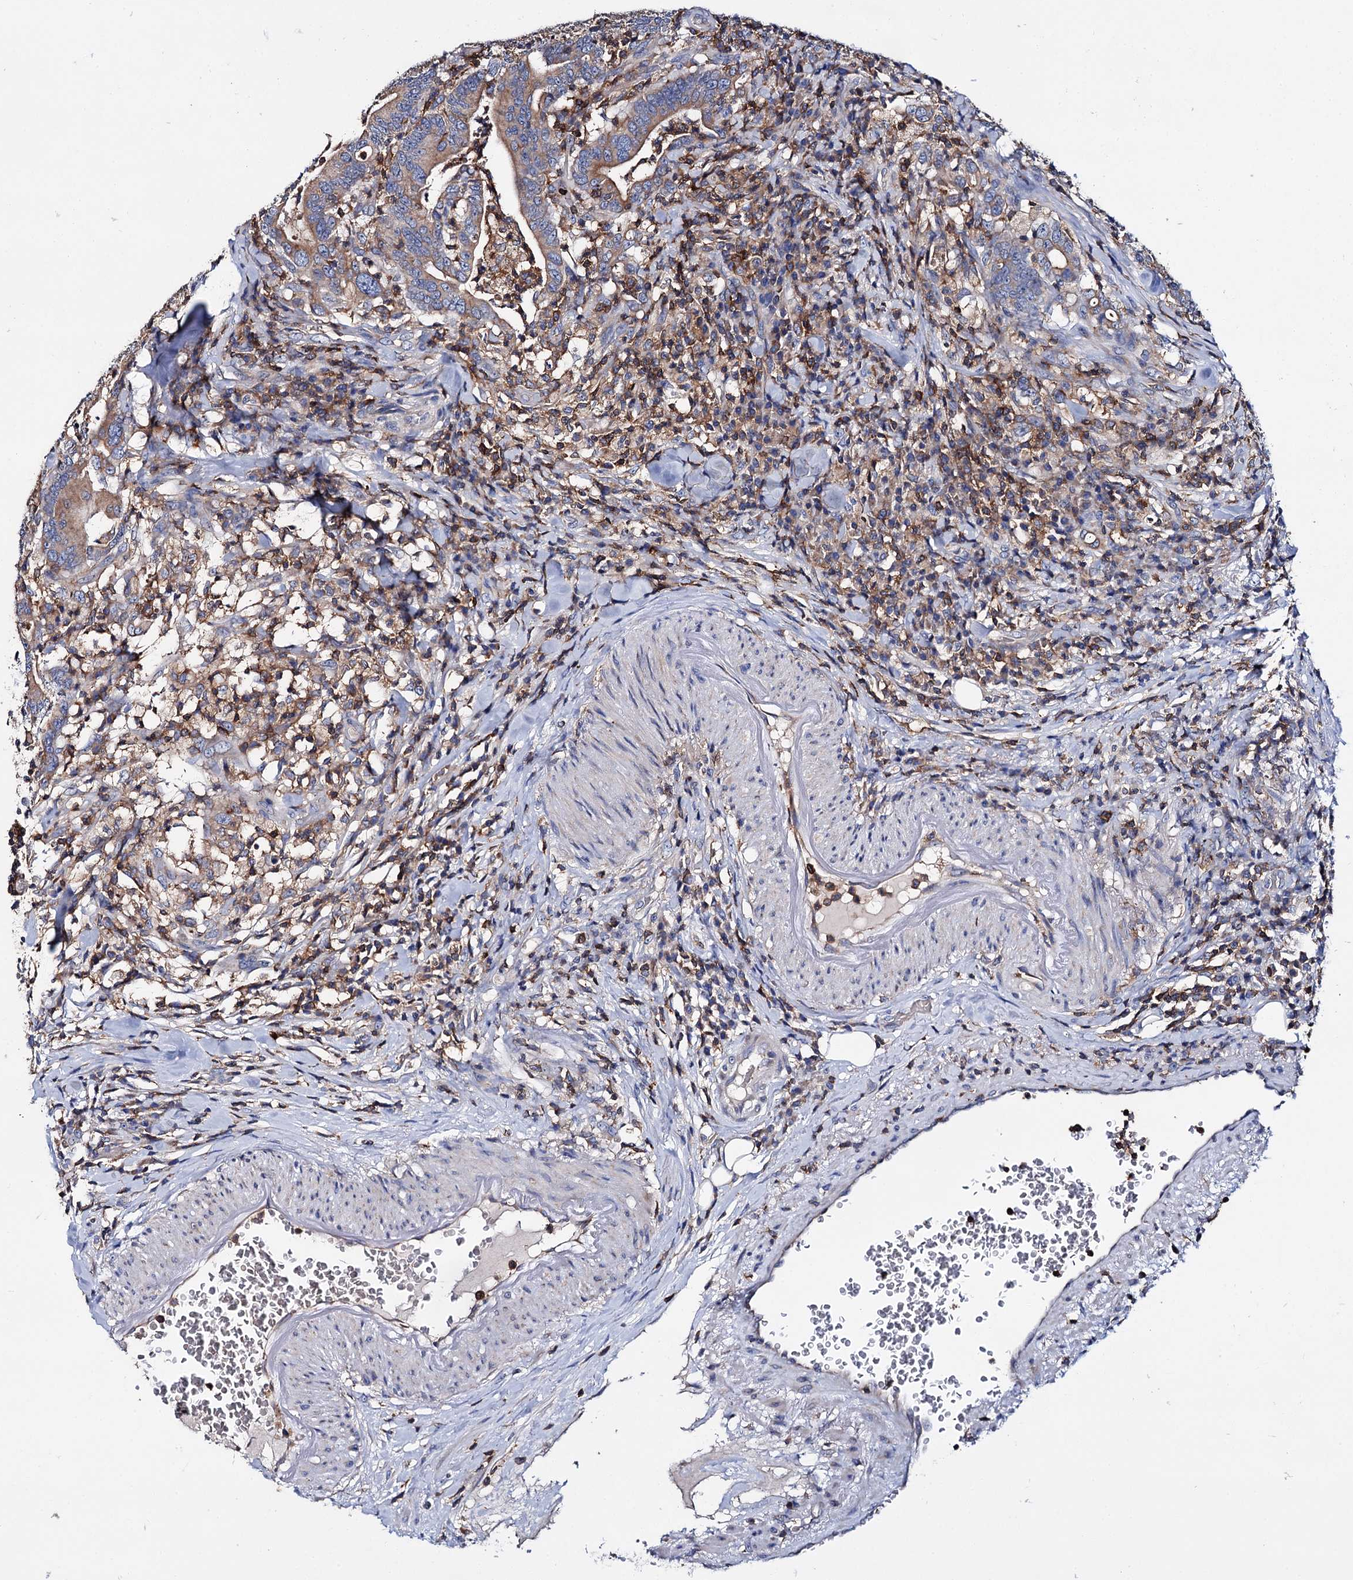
{"staining": {"intensity": "moderate", "quantity": ">75%", "location": "cytoplasmic/membranous"}, "tissue": "colorectal cancer", "cell_type": "Tumor cells", "image_type": "cancer", "snomed": [{"axis": "morphology", "description": "Adenocarcinoma, NOS"}, {"axis": "topography", "description": "Colon"}], "caption": "An image showing moderate cytoplasmic/membranous staining in about >75% of tumor cells in colorectal cancer (adenocarcinoma), as visualized by brown immunohistochemical staining.", "gene": "UBASH3B", "patient": {"sex": "female", "age": 66}}